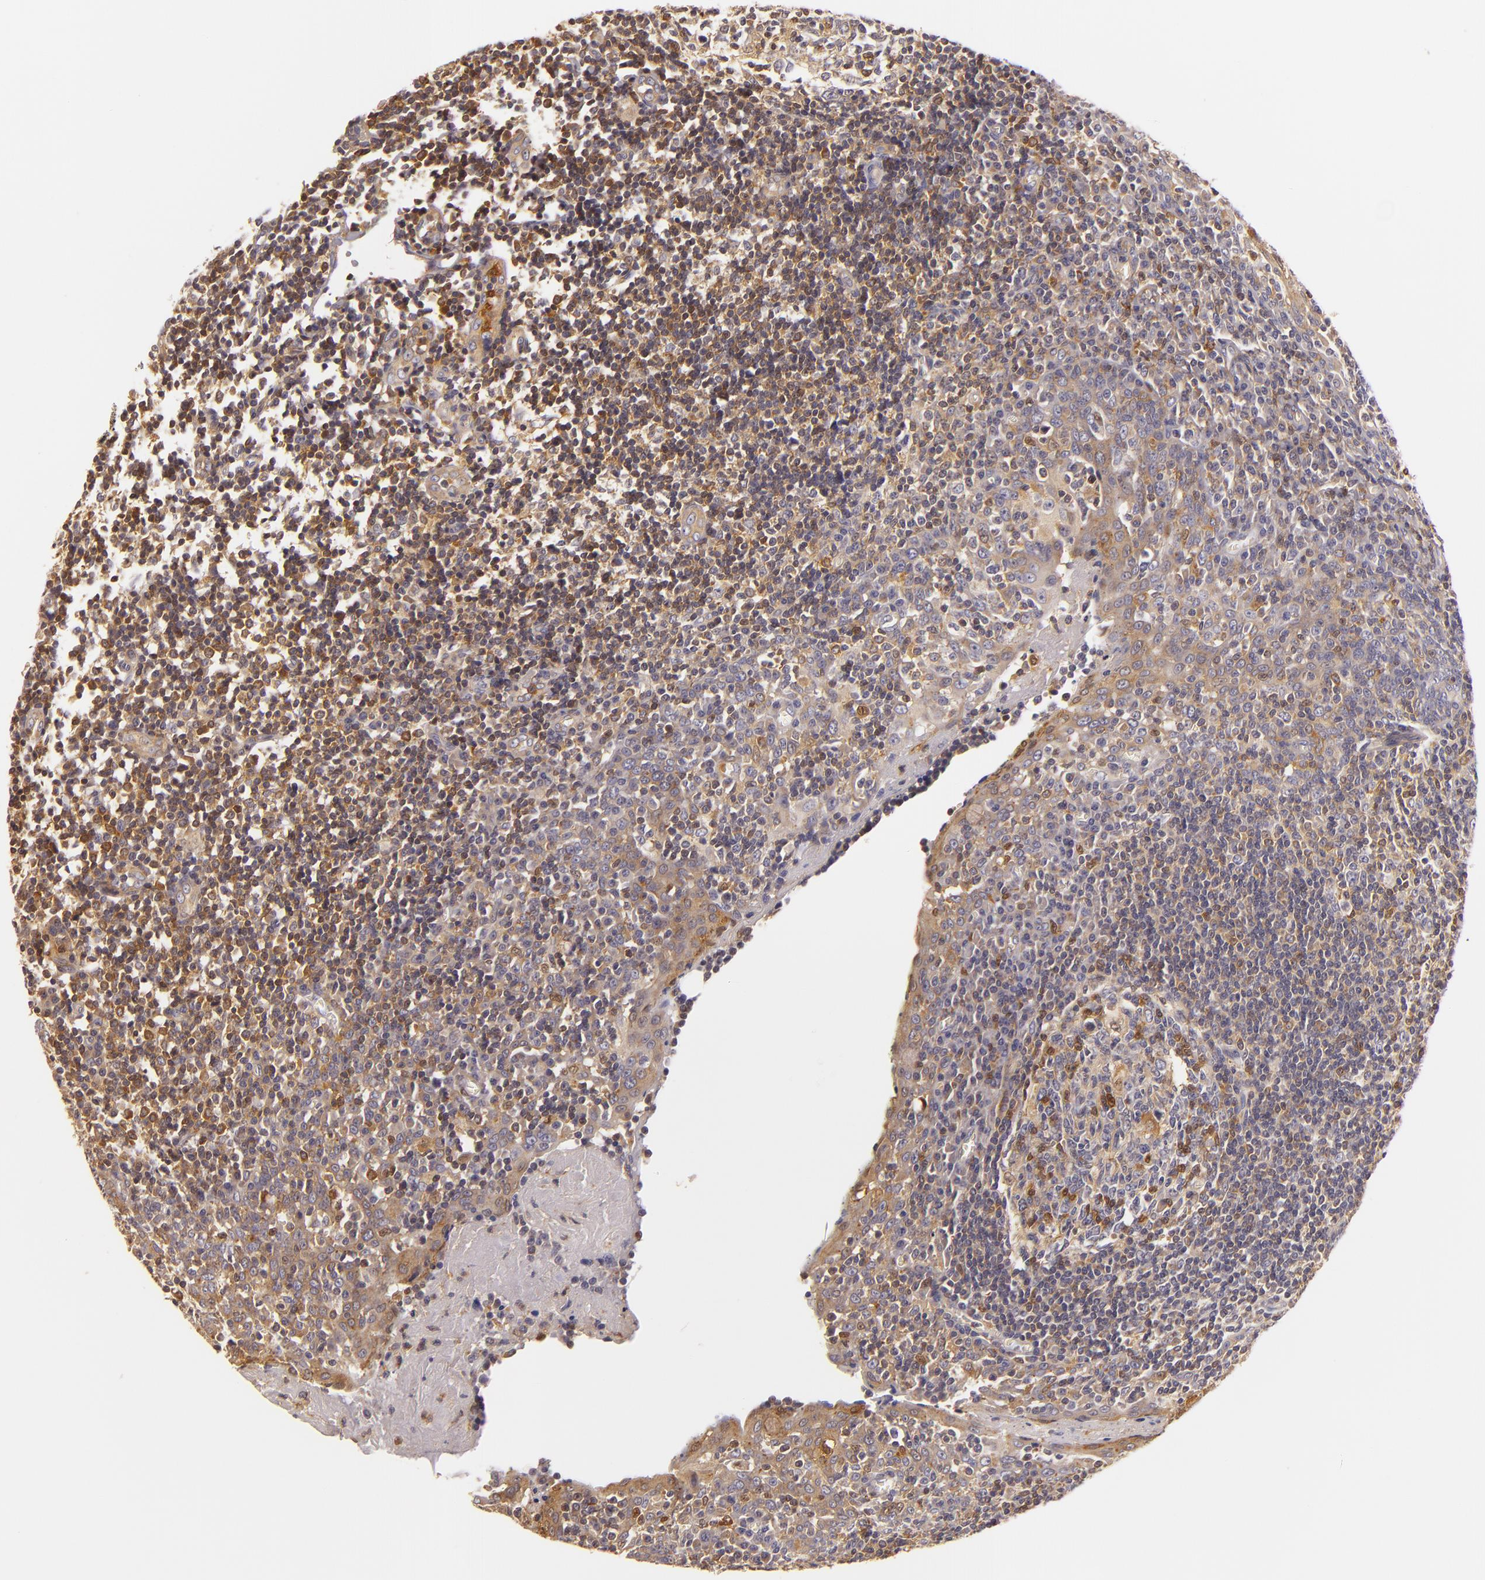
{"staining": {"intensity": "moderate", "quantity": ">75%", "location": "cytoplasmic/membranous"}, "tissue": "tonsil", "cell_type": "Germinal center cells", "image_type": "normal", "snomed": [{"axis": "morphology", "description": "Normal tissue, NOS"}, {"axis": "topography", "description": "Tonsil"}], "caption": "Immunohistochemical staining of normal tonsil exhibits >75% levels of moderate cytoplasmic/membranous protein expression in approximately >75% of germinal center cells.", "gene": "TOM1", "patient": {"sex": "female", "age": 41}}